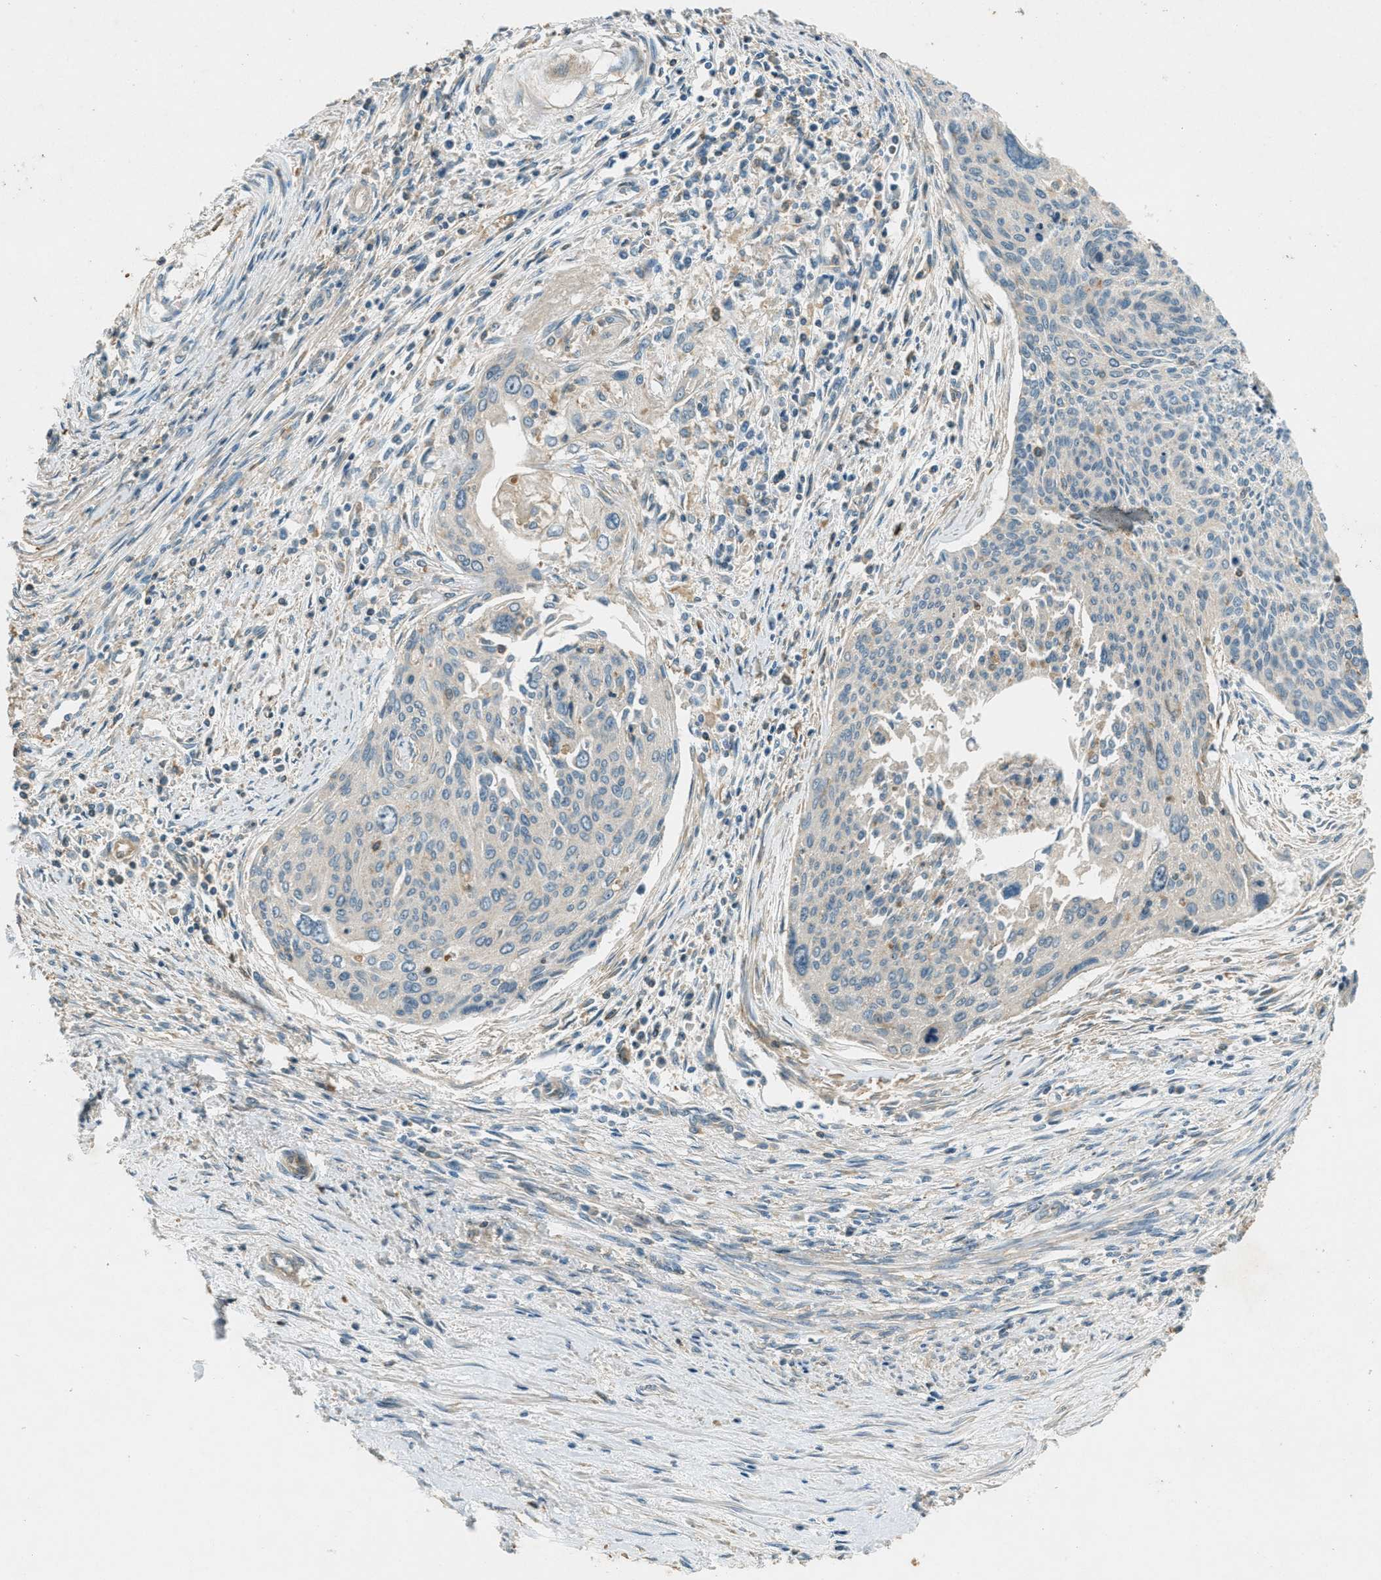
{"staining": {"intensity": "negative", "quantity": "none", "location": "none"}, "tissue": "cervical cancer", "cell_type": "Tumor cells", "image_type": "cancer", "snomed": [{"axis": "morphology", "description": "Squamous cell carcinoma, NOS"}, {"axis": "topography", "description": "Cervix"}], "caption": "Image shows no significant protein expression in tumor cells of squamous cell carcinoma (cervical). (IHC, brightfield microscopy, high magnification).", "gene": "NUDT4", "patient": {"sex": "female", "age": 55}}